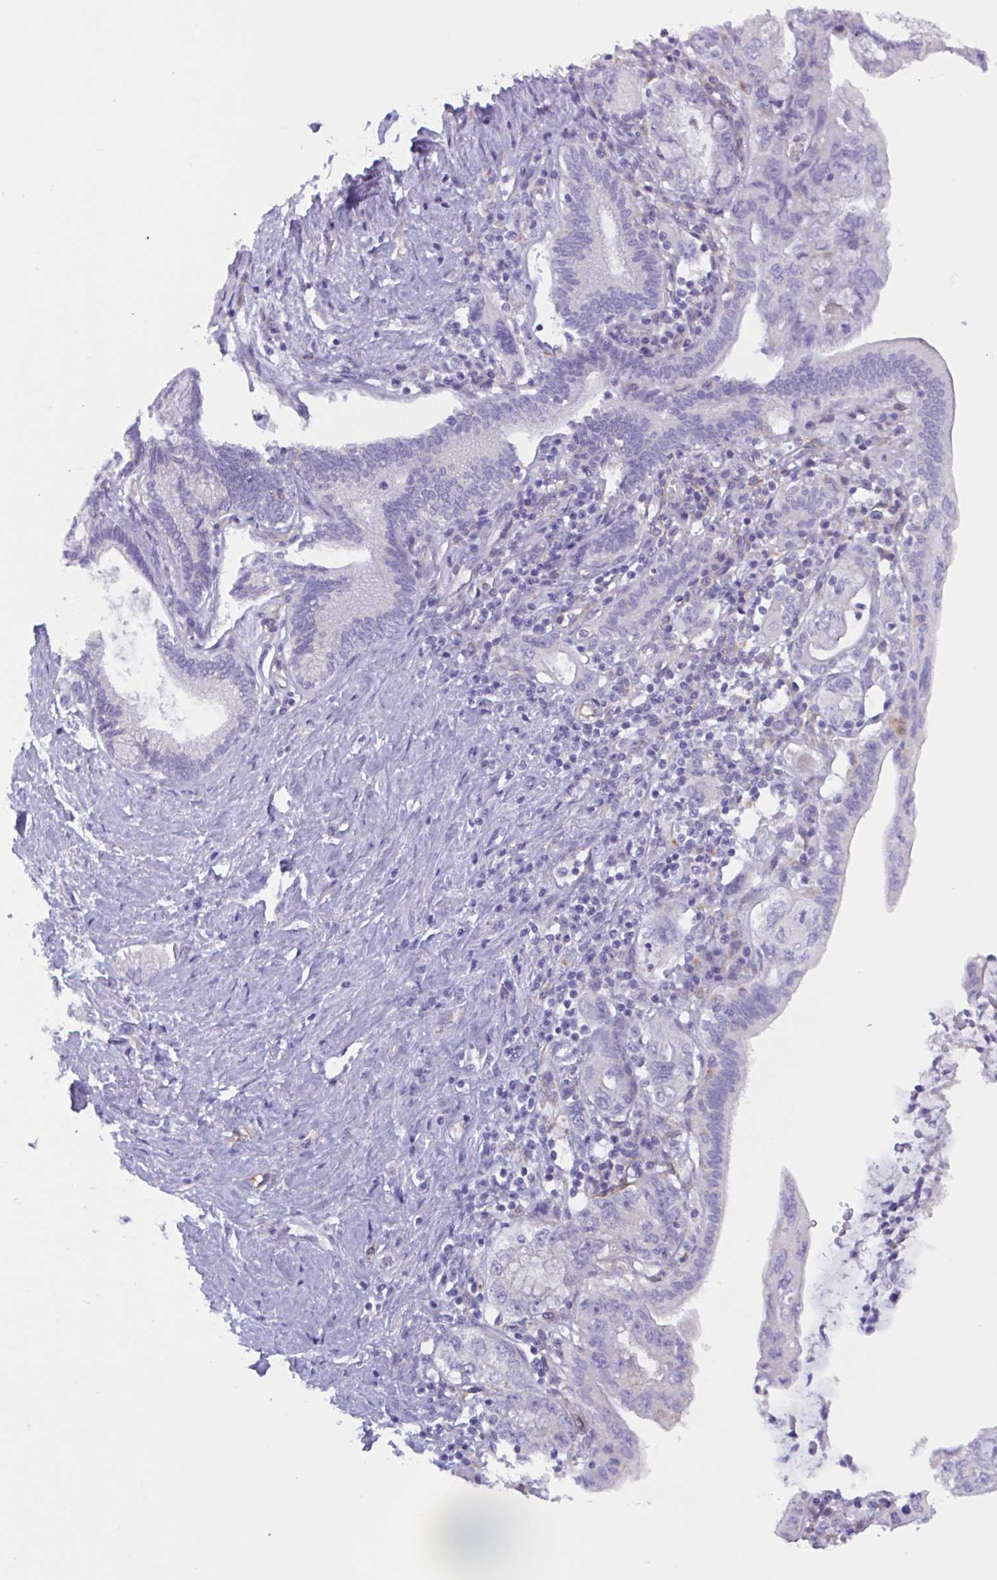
{"staining": {"intensity": "negative", "quantity": "none", "location": "none"}, "tissue": "pancreatic cancer", "cell_type": "Tumor cells", "image_type": "cancer", "snomed": [{"axis": "morphology", "description": "Adenocarcinoma, NOS"}, {"axis": "topography", "description": "Pancreas"}], "caption": "Human pancreatic cancer (adenocarcinoma) stained for a protein using immunohistochemistry exhibits no staining in tumor cells.", "gene": "RPL22L1", "patient": {"sex": "female", "age": 73}}